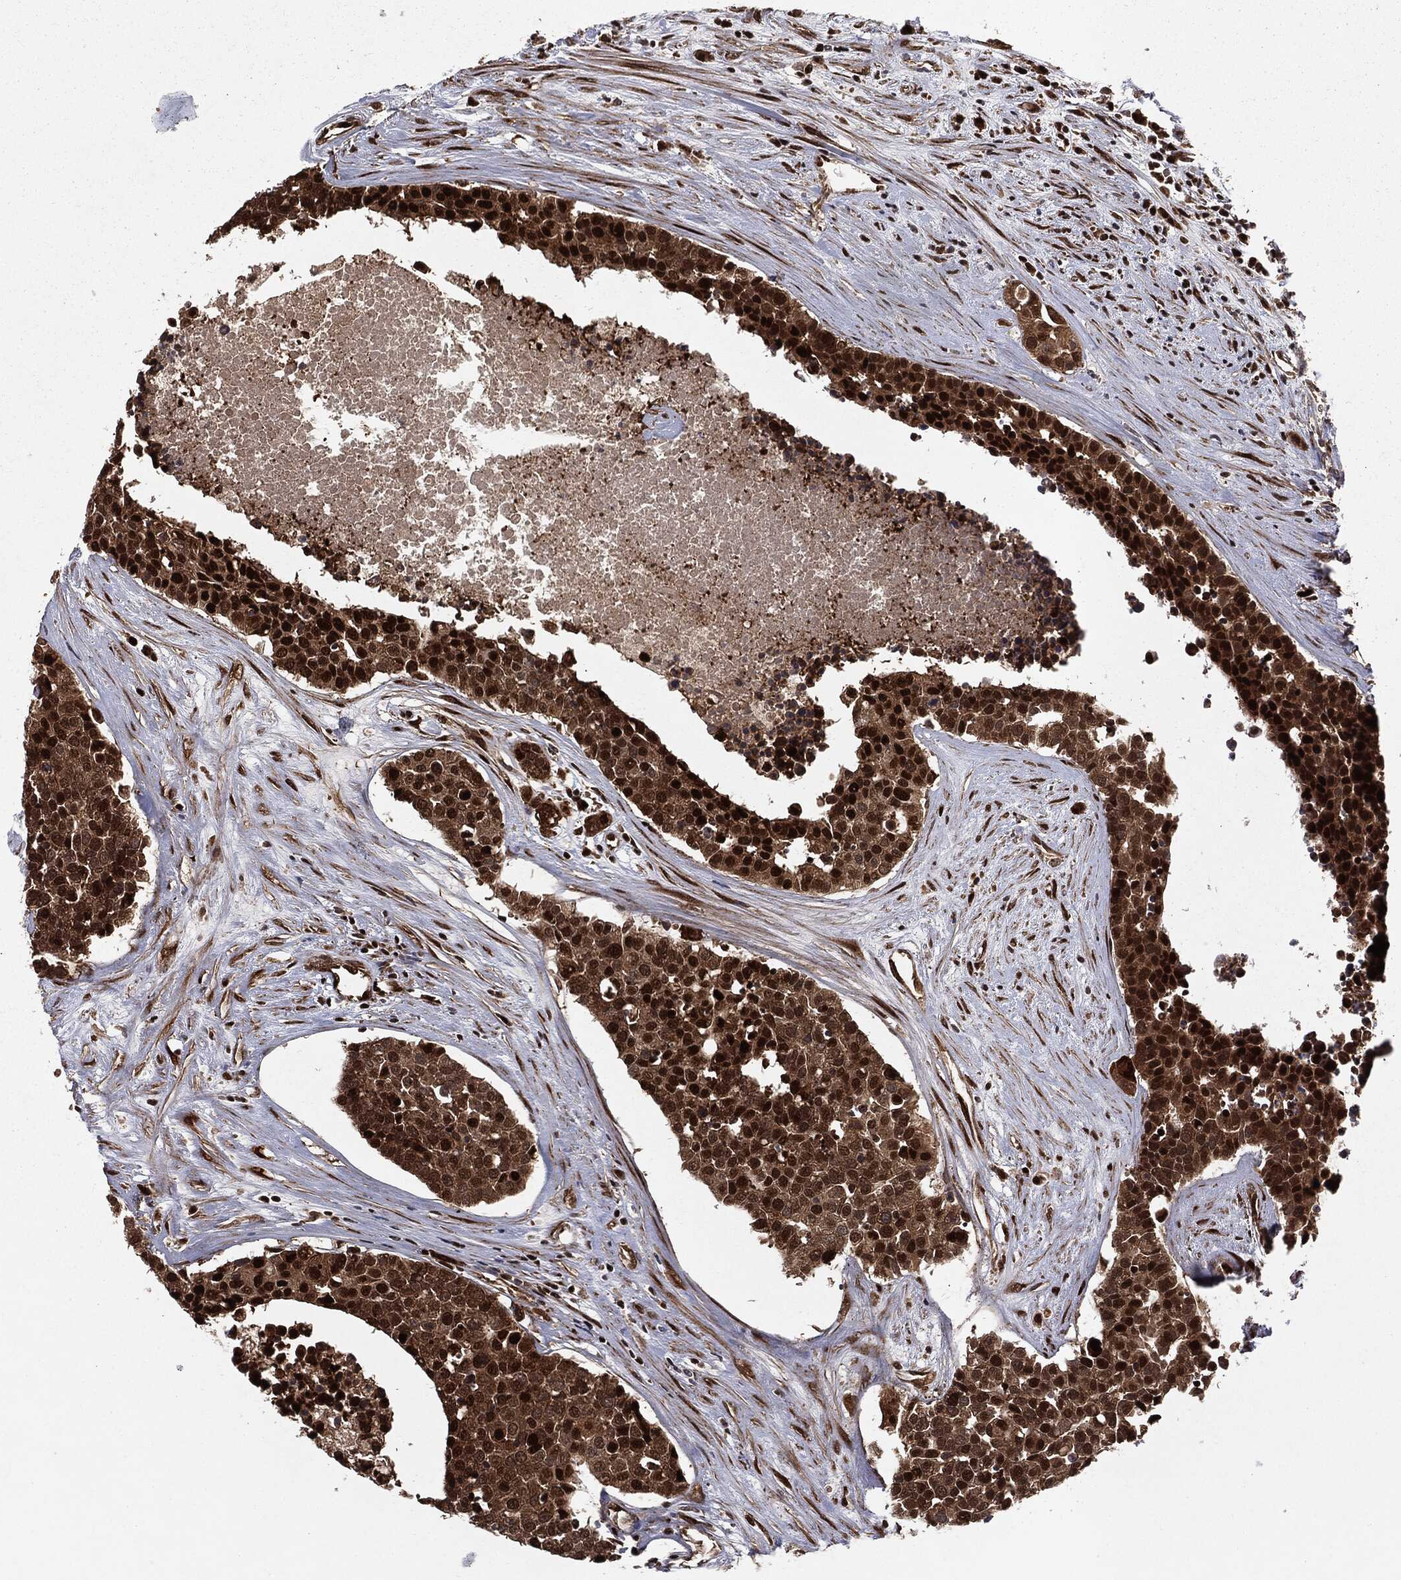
{"staining": {"intensity": "strong", "quantity": ">75%", "location": "cytoplasmic/membranous,nuclear"}, "tissue": "carcinoid", "cell_type": "Tumor cells", "image_type": "cancer", "snomed": [{"axis": "morphology", "description": "Carcinoid, malignant, NOS"}, {"axis": "topography", "description": "Colon"}], "caption": "Immunohistochemistry photomicrograph of human carcinoid (malignant) stained for a protein (brown), which exhibits high levels of strong cytoplasmic/membranous and nuclear staining in approximately >75% of tumor cells.", "gene": "RANBP9", "patient": {"sex": "male", "age": 81}}